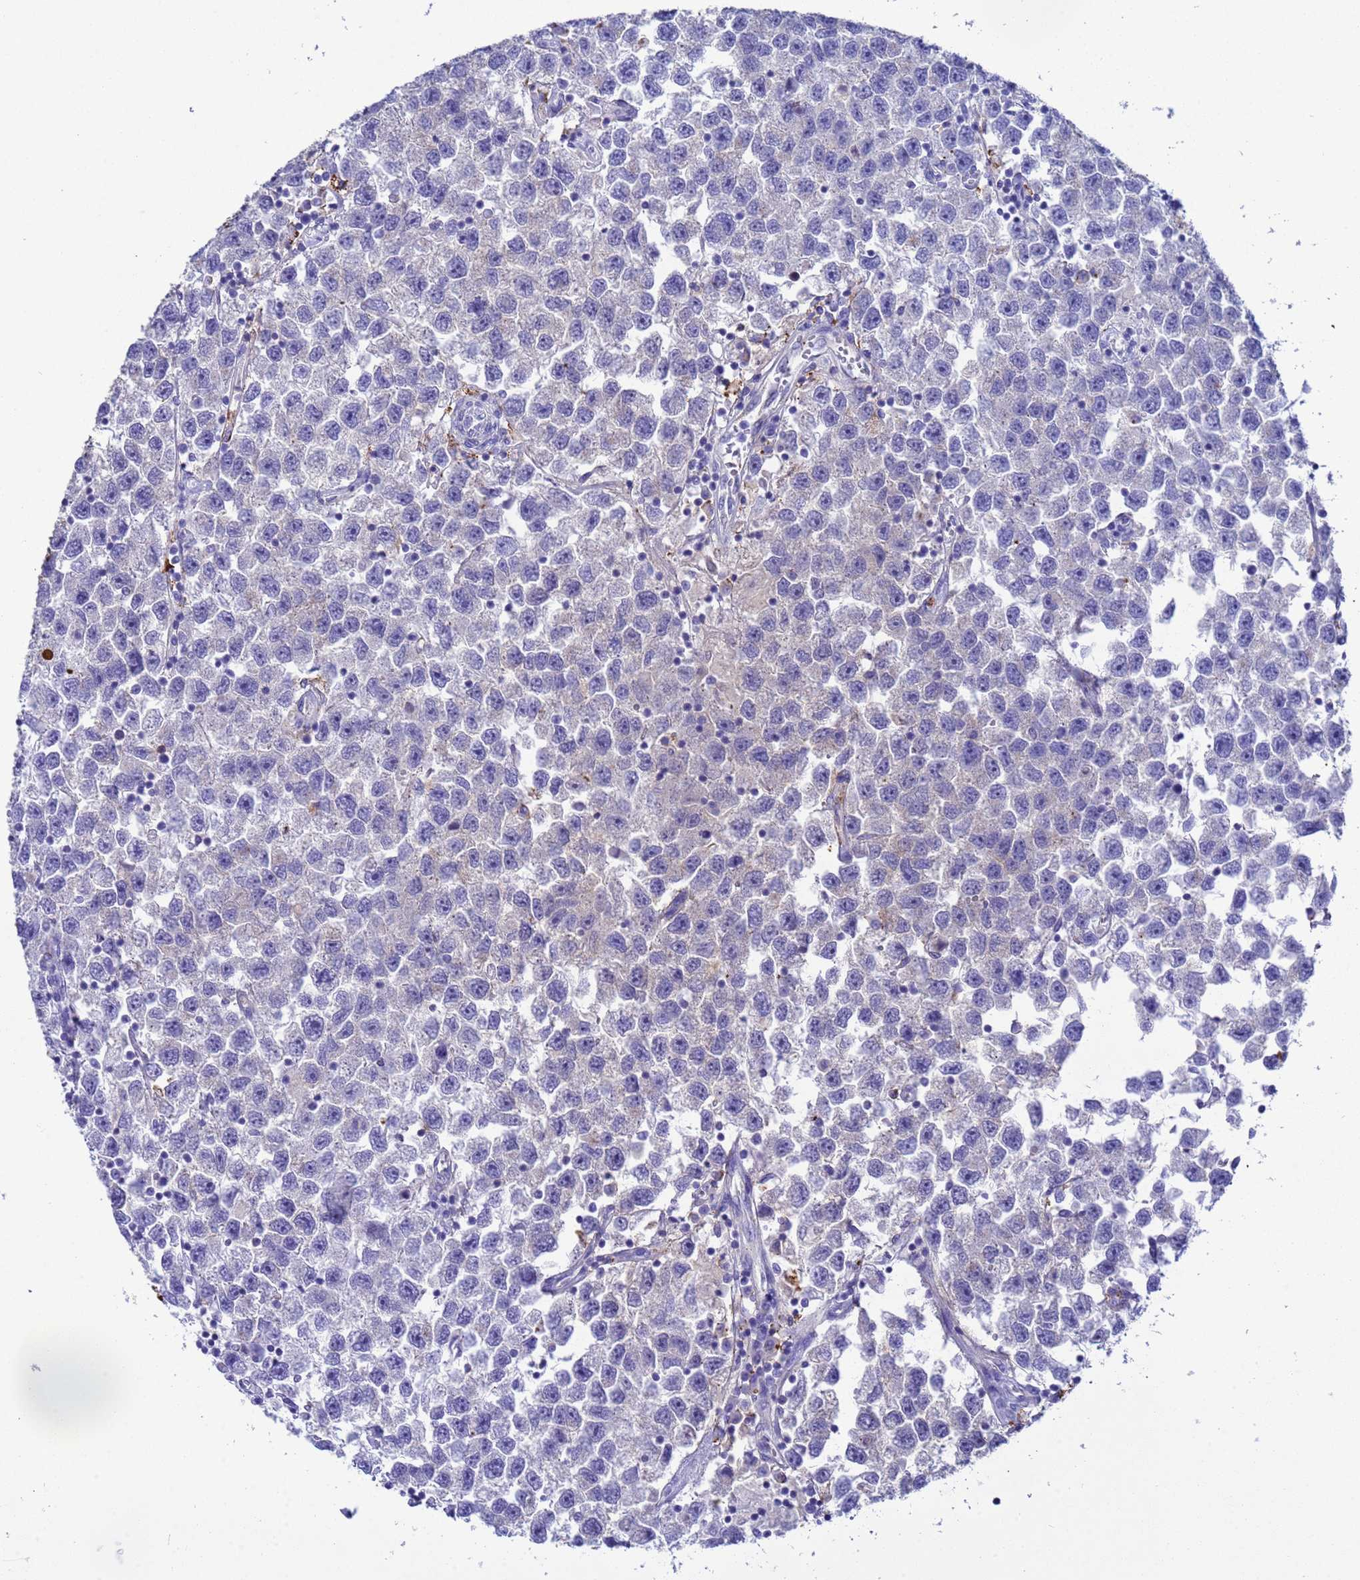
{"staining": {"intensity": "negative", "quantity": "none", "location": "none"}, "tissue": "testis cancer", "cell_type": "Tumor cells", "image_type": "cancer", "snomed": [{"axis": "morphology", "description": "Seminoma, NOS"}, {"axis": "topography", "description": "Testis"}], "caption": "Human testis cancer stained for a protein using IHC reveals no expression in tumor cells.", "gene": "H1-7", "patient": {"sex": "male", "age": 26}}